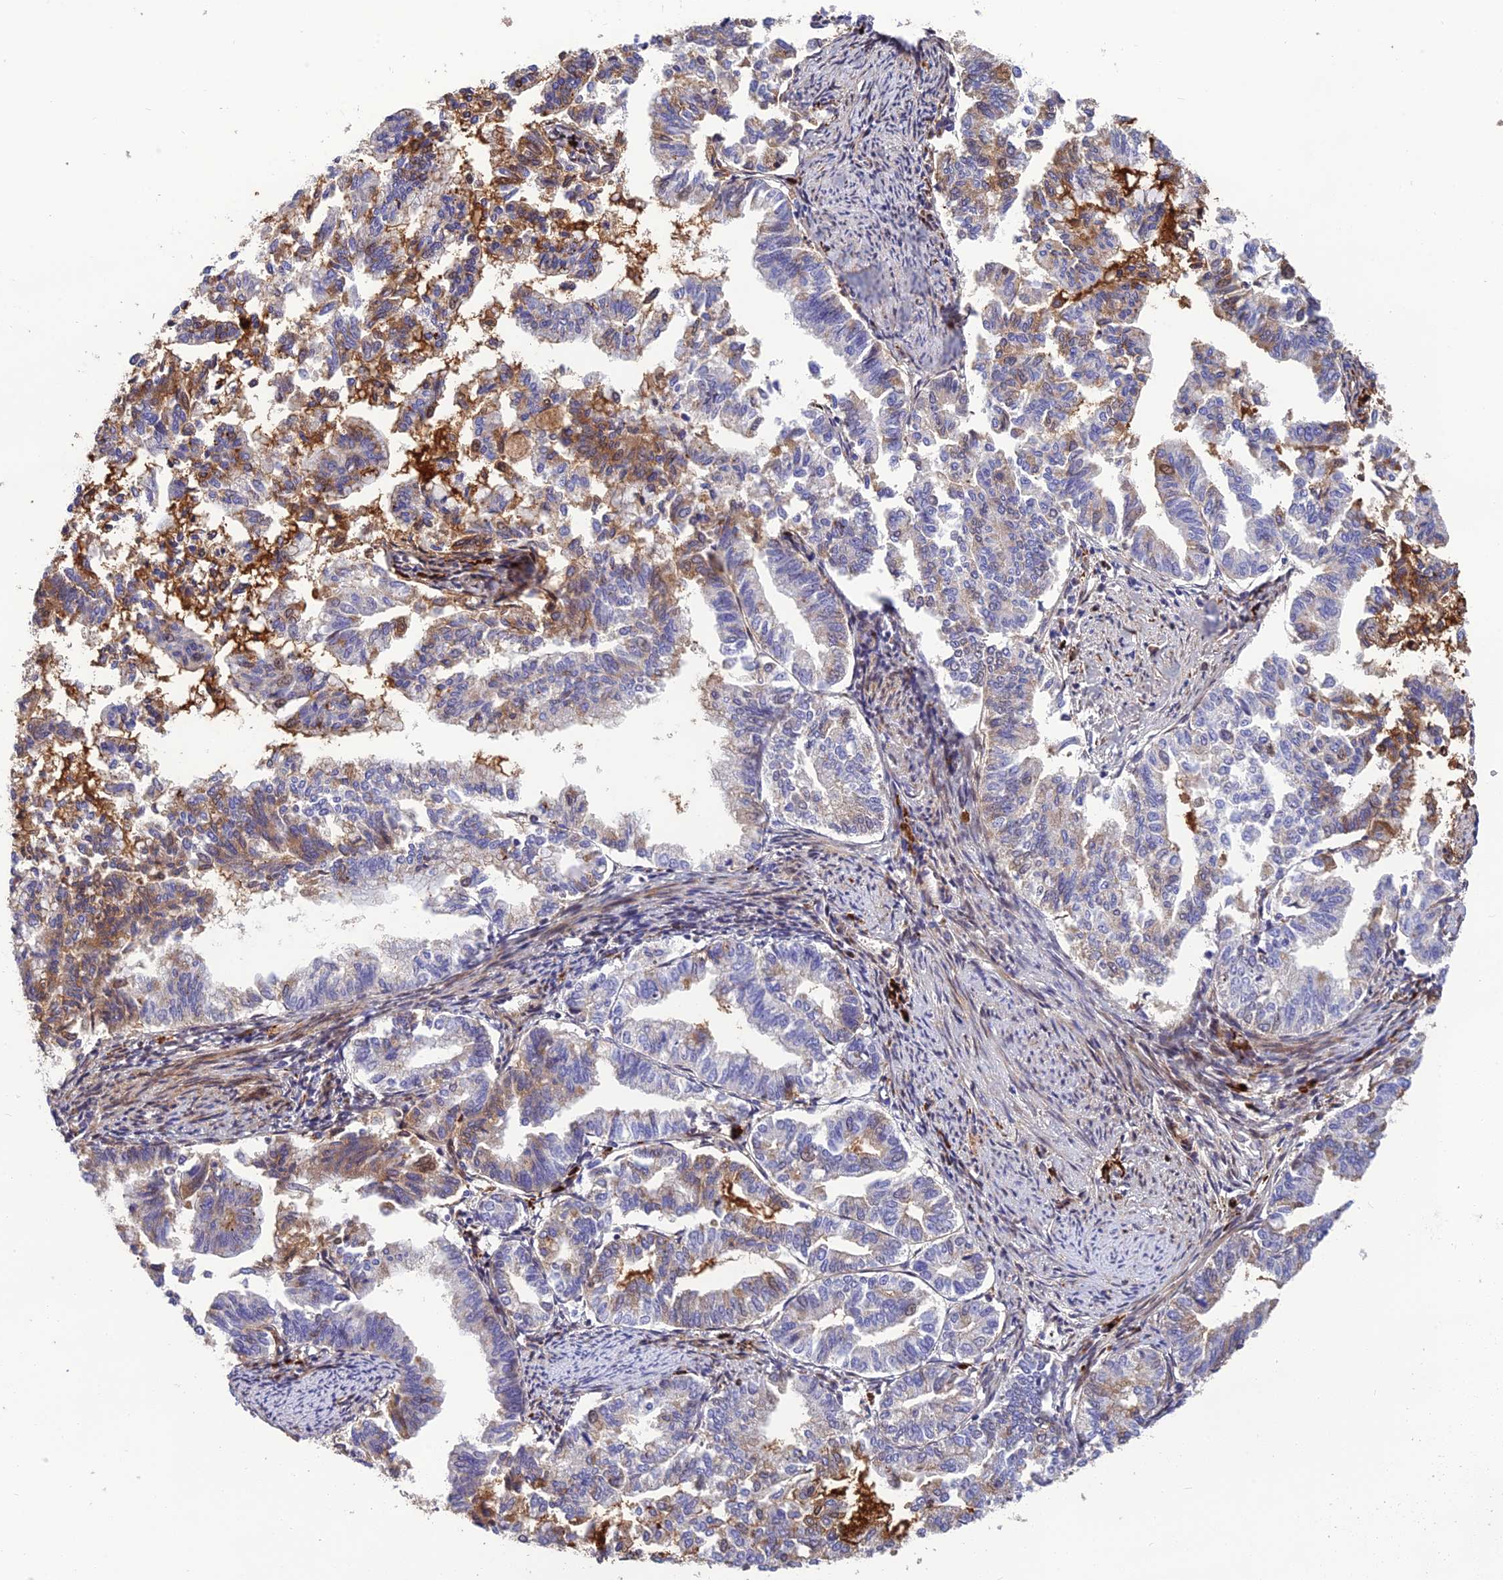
{"staining": {"intensity": "moderate", "quantity": "25%-75%", "location": "cytoplasmic/membranous"}, "tissue": "endometrial cancer", "cell_type": "Tumor cells", "image_type": "cancer", "snomed": [{"axis": "morphology", "description": "Adenocarcinoma, NOS"}, {"axis": "topography", "description": "Endometrium"}], "caption": "The photomicrograph shows immunohistochemical staining of endometrial cancer (adenocarcinoma). There is moderate cytoplasmic/membranous positivity is seen in about 25%-75% of tumor cells. The staining was performed using DAB (3,3'-diaminobenzidine) to visualize the protein expression in brown, while the nuclei were stained in blue with hematoxylin (Magnification: 20x).", "gene": "CPSF4L", "patient": {"sex": "female", "age": 79}}